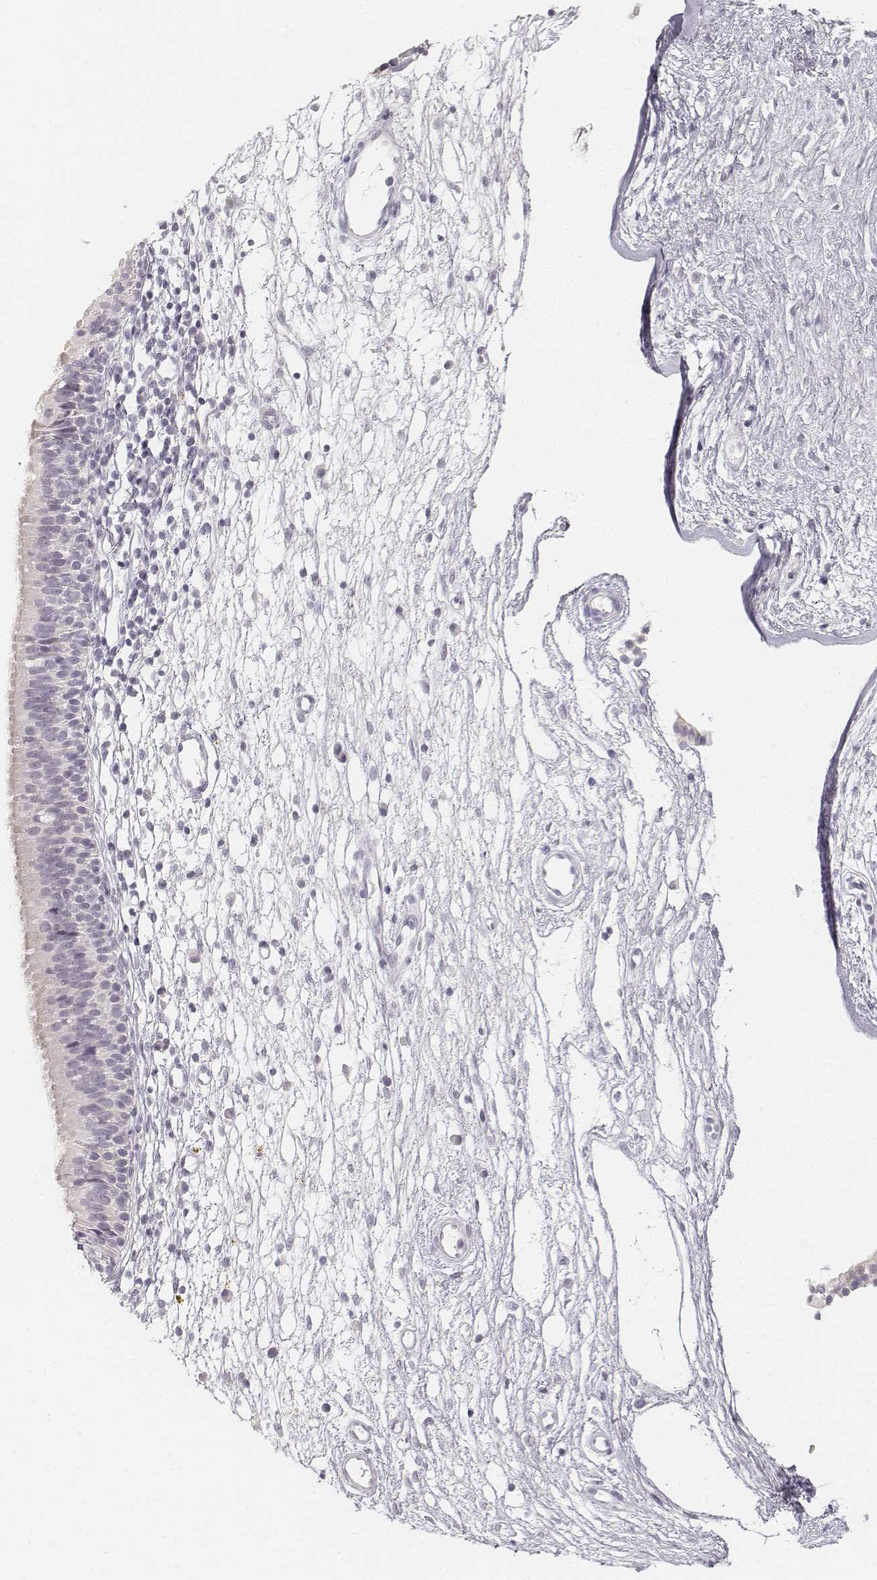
{"staining": {"intensity": "negative", "quantity": "none", "location": "none"}, "tissue": "nasopharynx", "cell_type": "Respiratory epithelial cells", "image_type": "normal", "snomed": [{"axis": "morphology", "description": "Normal tissue, NOS"}, {"axis": "topography", "description": "Nasopharynx"}], "caption": "IHC photomicrograph of normal nasopharynx stained for a protein (brown), which exhibits no positivity in respiratory epithelial cells. (IHC, brightfield microscopy, high magnification).", "gene": "DSG4", "patient": {"sex": "male", "age": 24}}